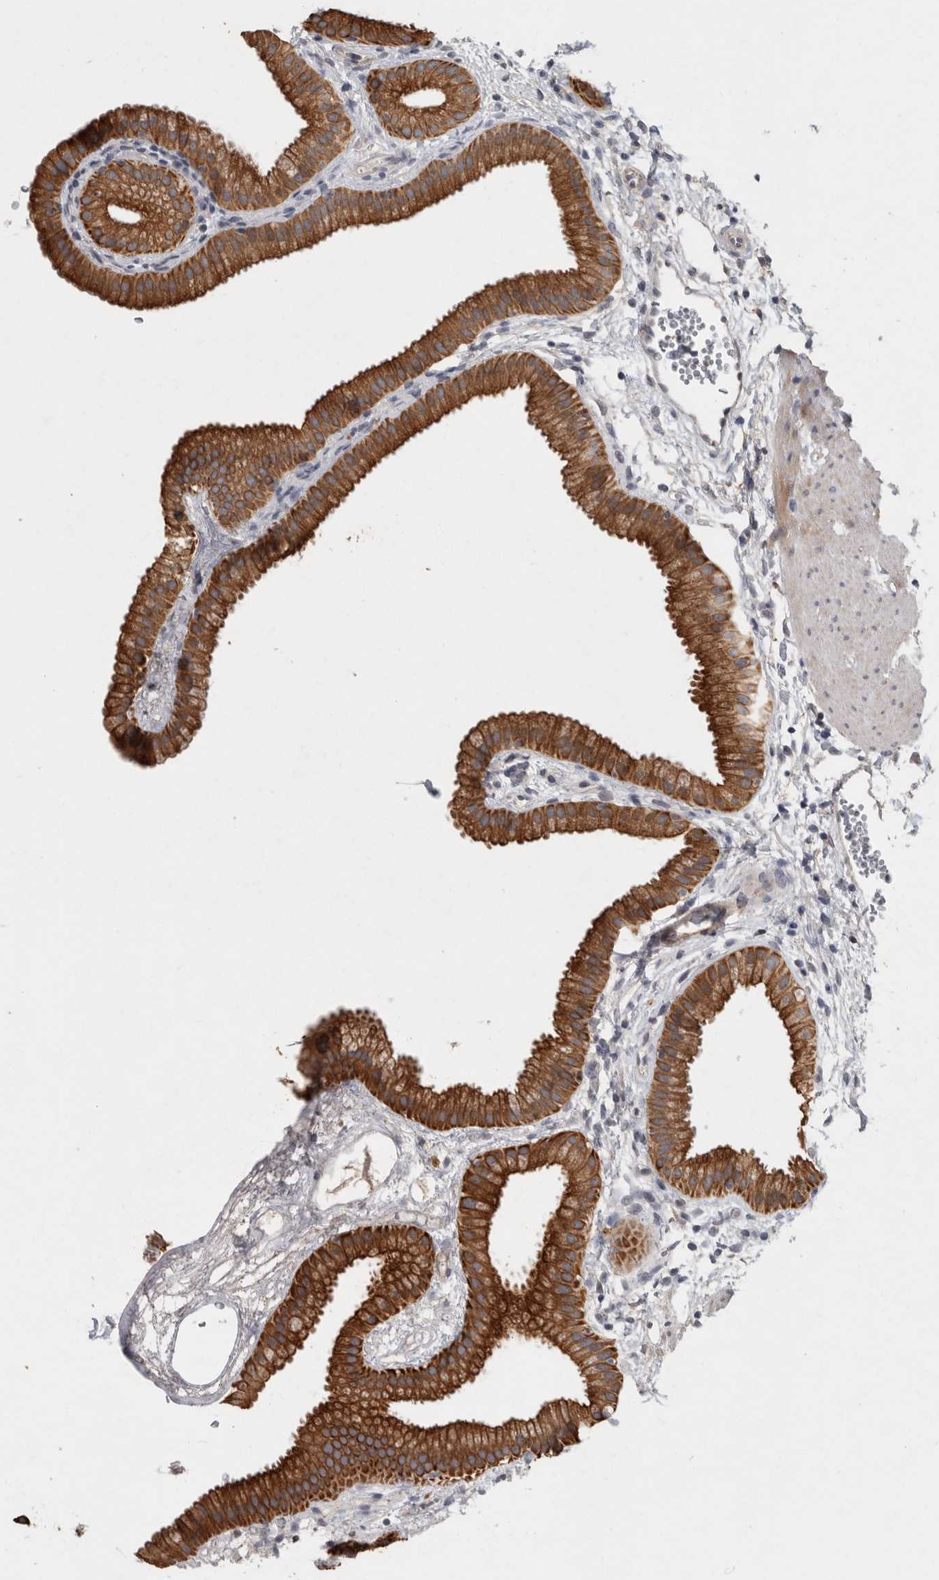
{"staining": {"intensity": "strong", "quantity": ">75%", "location": "cytoplasmic/membranous"}, "tissue": "gallbladder", "cell_type": "Glandular cells", "image_type": "normal", "snomed": [{"axis": "morphology", "description": "Normal tissue, NOS"}, {"axis": "topography", "description": "Gallbladder"}], "caption": "Benign gallbladder was stained to show a protein in brown. There is high levels of strong cytoplasmic/membranous expression in approximately >75% of glandular cells. The staining is performed using DAB (3,3'-diaminobenzidine) brown chromogen to label protein expression. The nuclei are counter-stained blue using hematoxylin.", "gene": "RHPN1", "patient": {"sex": "female", "age": 64}}